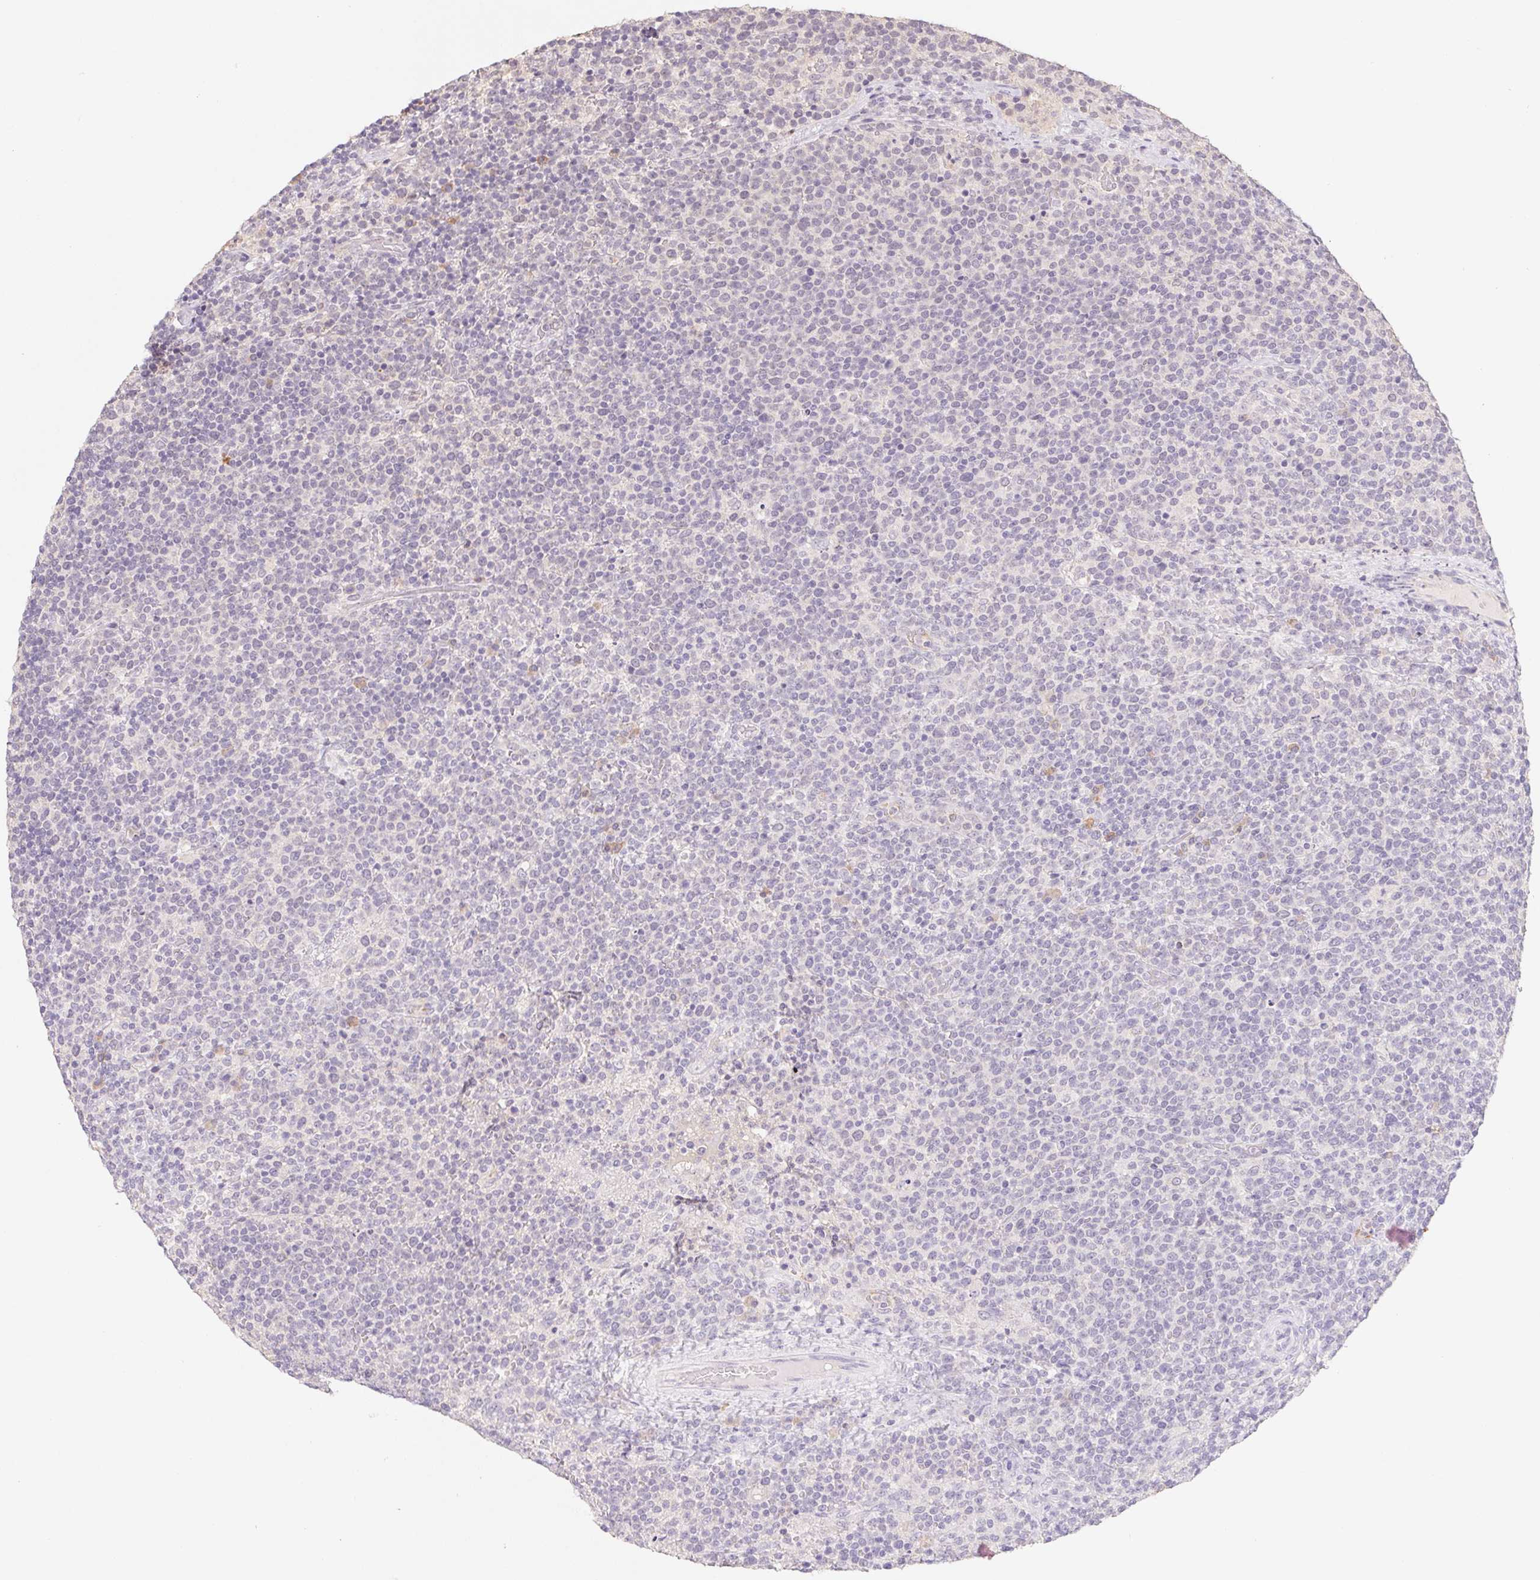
{"staining": {"intensity": "negative", "quantity": "none", "location": "none"}, "tissue": "lymphoma", "cell_type": "Tumor cells", "image_type": "cancer", "snomed": [{"axis": "morphology", "description": "Malignant lymphoma, non-Hodgkin's type, High grade"}, {"axis": "topography", "description": "Lymph node"}], "caption": "IHC of human lymphoma reveals no expression in tumor cells.", "gene": "PNMA8B", "patient": {"sex": "male", "age": 61}}